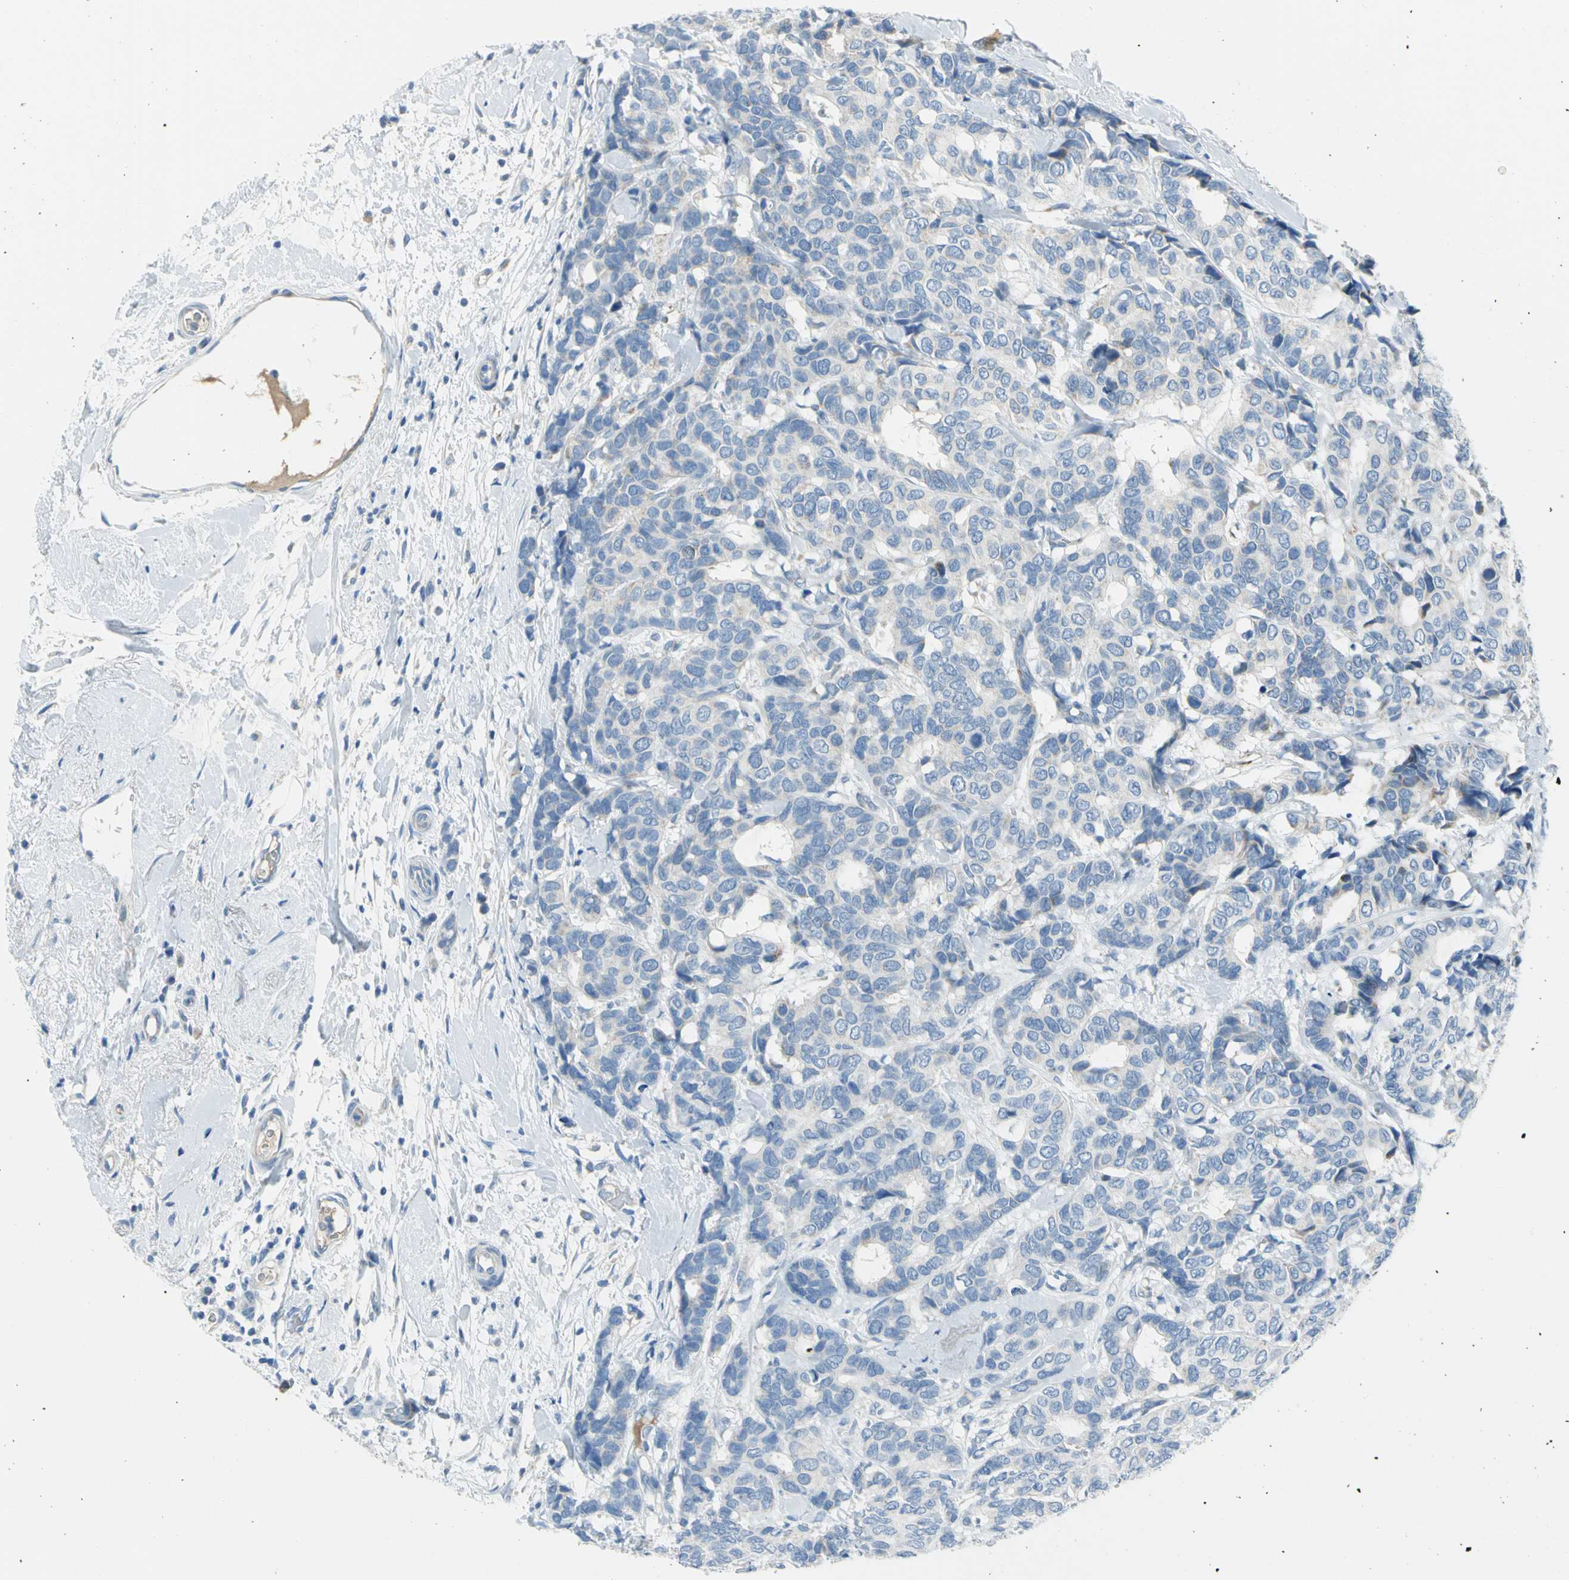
{"staining": {"intensity": "negative", "quantity": "none", "location": "none"}, "tissue": "breast cancer", "cell_type": "Tumor cells", "image_type": "cancer", "snomed": [{"axis": "morphology", "description": "Duct carcinoma"}, {"axis": "topography", "description": "Breast"}], "caption": "Immunohistochemistry photomicrograph of neoplastic tissue: human breast infiltrating ductal carcinoma stained with DAB (3,3'-diaminobenzidine) reveals no significant protein staining in tumor cells.", "gene": "ALOX15", "patient": {"sex": "female", "age": 87}}